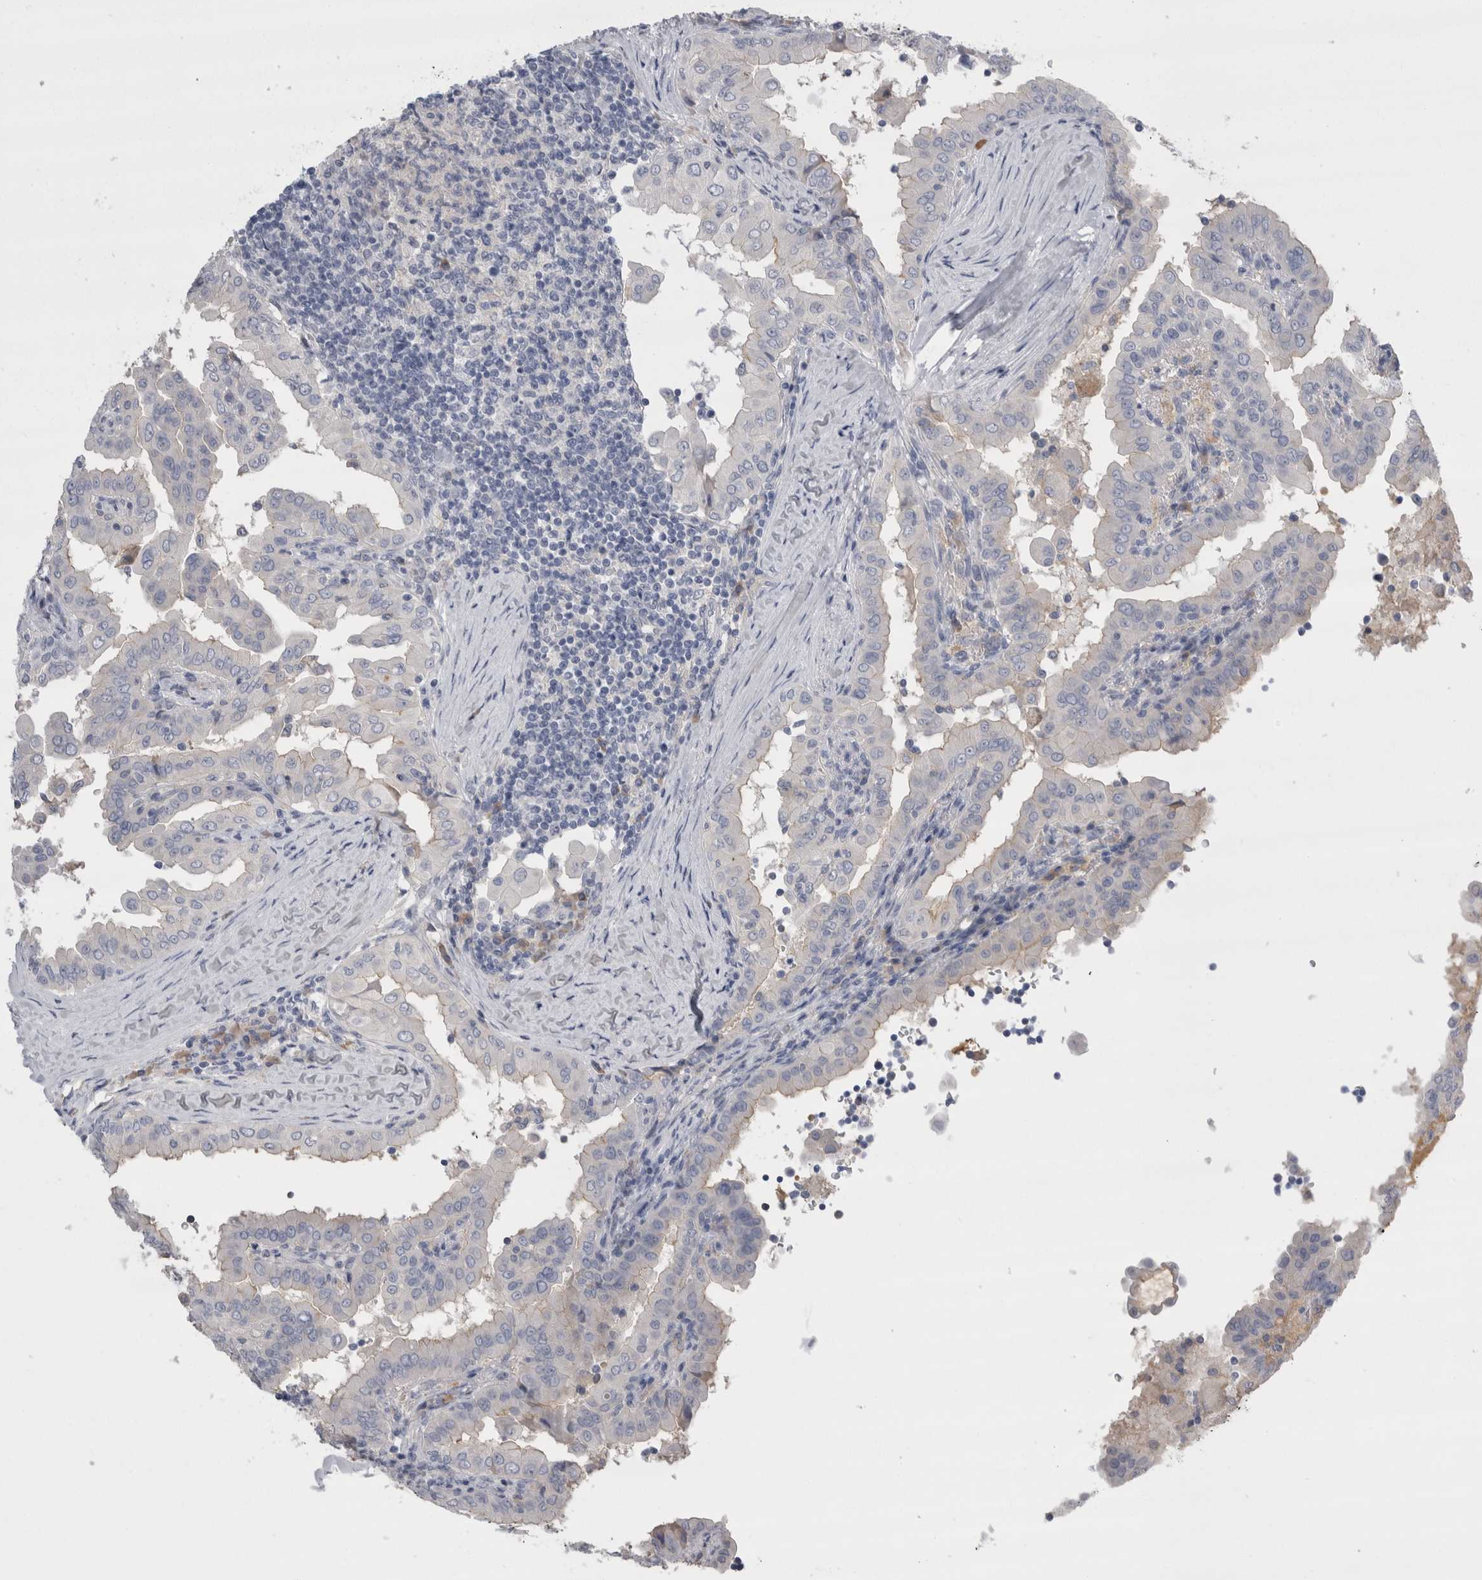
{"staining": {"intensity": "negative", "quantity": "none", "location": "none"}, "tissue": "thyroid cancer", "cell_type": "Tumor cells", "image_type": "cancer", "snomed": [{"axis": "morphology", "description": "Papillary adenocarcinoma, NOS"}, {"axis": "topography", "description": "Thyroid gland"}], "caption": "Immunohistochemical staining of papillary adenocarcinoma (thyroid) shows no significant staining in tumor cells.", "gene": "REG1A", "patient": {"sex": "male", "age": 33}}